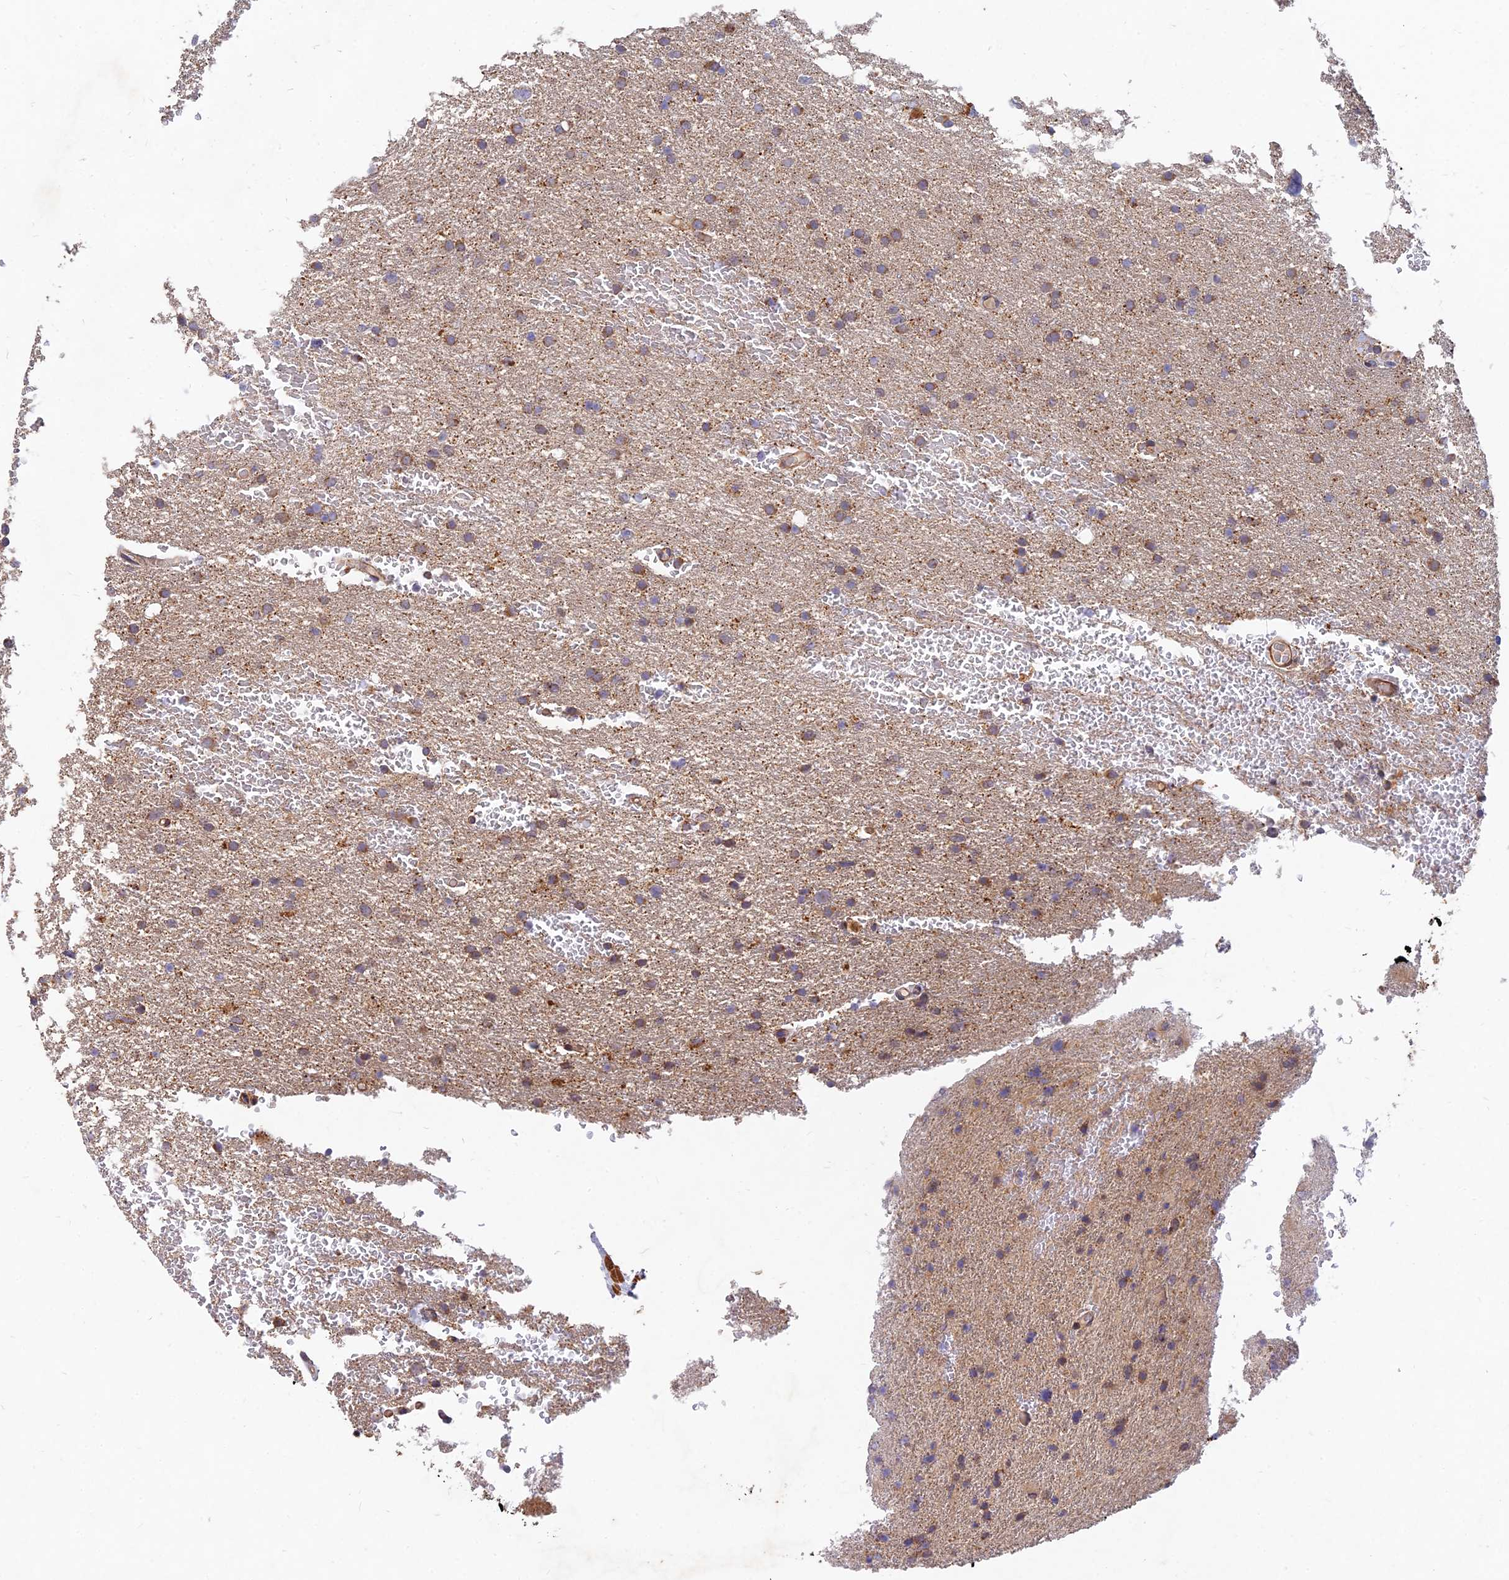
{"staining": {"intensity": "moderate", "quantity": ">75%", "location": "cytoplasmic/membranous"}, "tissue": "glioma", "cell_type": "Tumor cells", "image_type": "cancer", "snomed": [{"axis": "morphology", "description": "Glioma, malignant, High grade"}, {"axis": "topography", "description": "Cerebral cortex"}], "caption": "Protein staining of glioma tissue displays moderate cytoplasmic/membranous staining in approximately >75% of tumor cells. (Stains: DAB in brown, nuclei in blue, Microscopy: brightfield microscopy at high magnification).", "gene": "RELCH", "patient": {"sex": "female", "age": 36}}